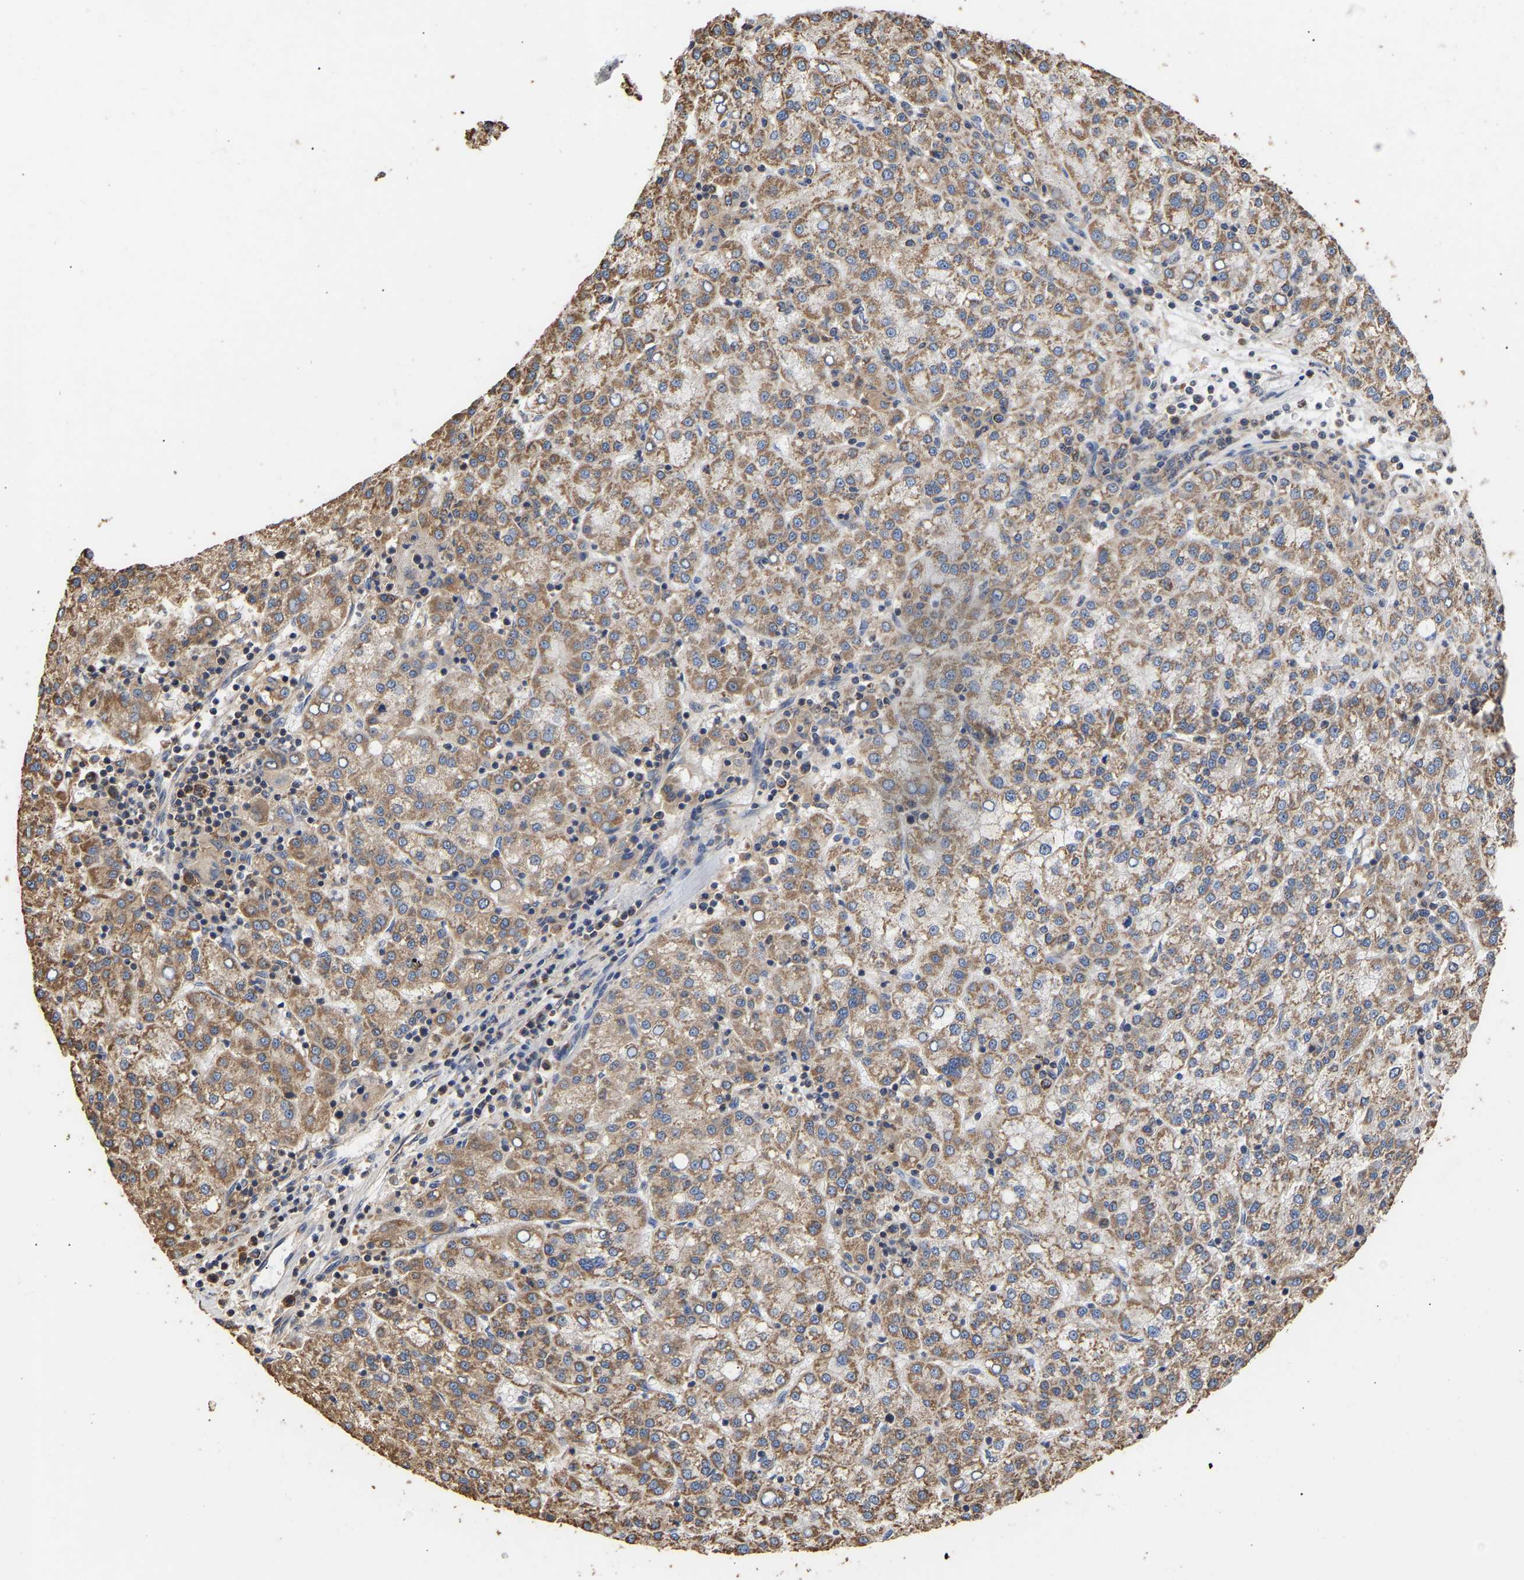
{"staining": {"intensity": "moderate", "quantity": ">75%", "location": "cytoplasmic/membranous"}, "tissue": "liver cancer", "cell_type": "Tumor cells", "image_type": "cancer", "snomed": [{"axis": "morphology", "description": "Carcinoma, Hepatocellular, NOS"}, {"axis": "topography", "description": "Liver"}], "caption": "Protein staining reveals moderate cytoplasmic/membranous staining in about >75% of tumor cells in liver cancer (hepatocellular carcinoma).", "gene": "ZNF26", "patient": {"sex": "female", "age": 58}}